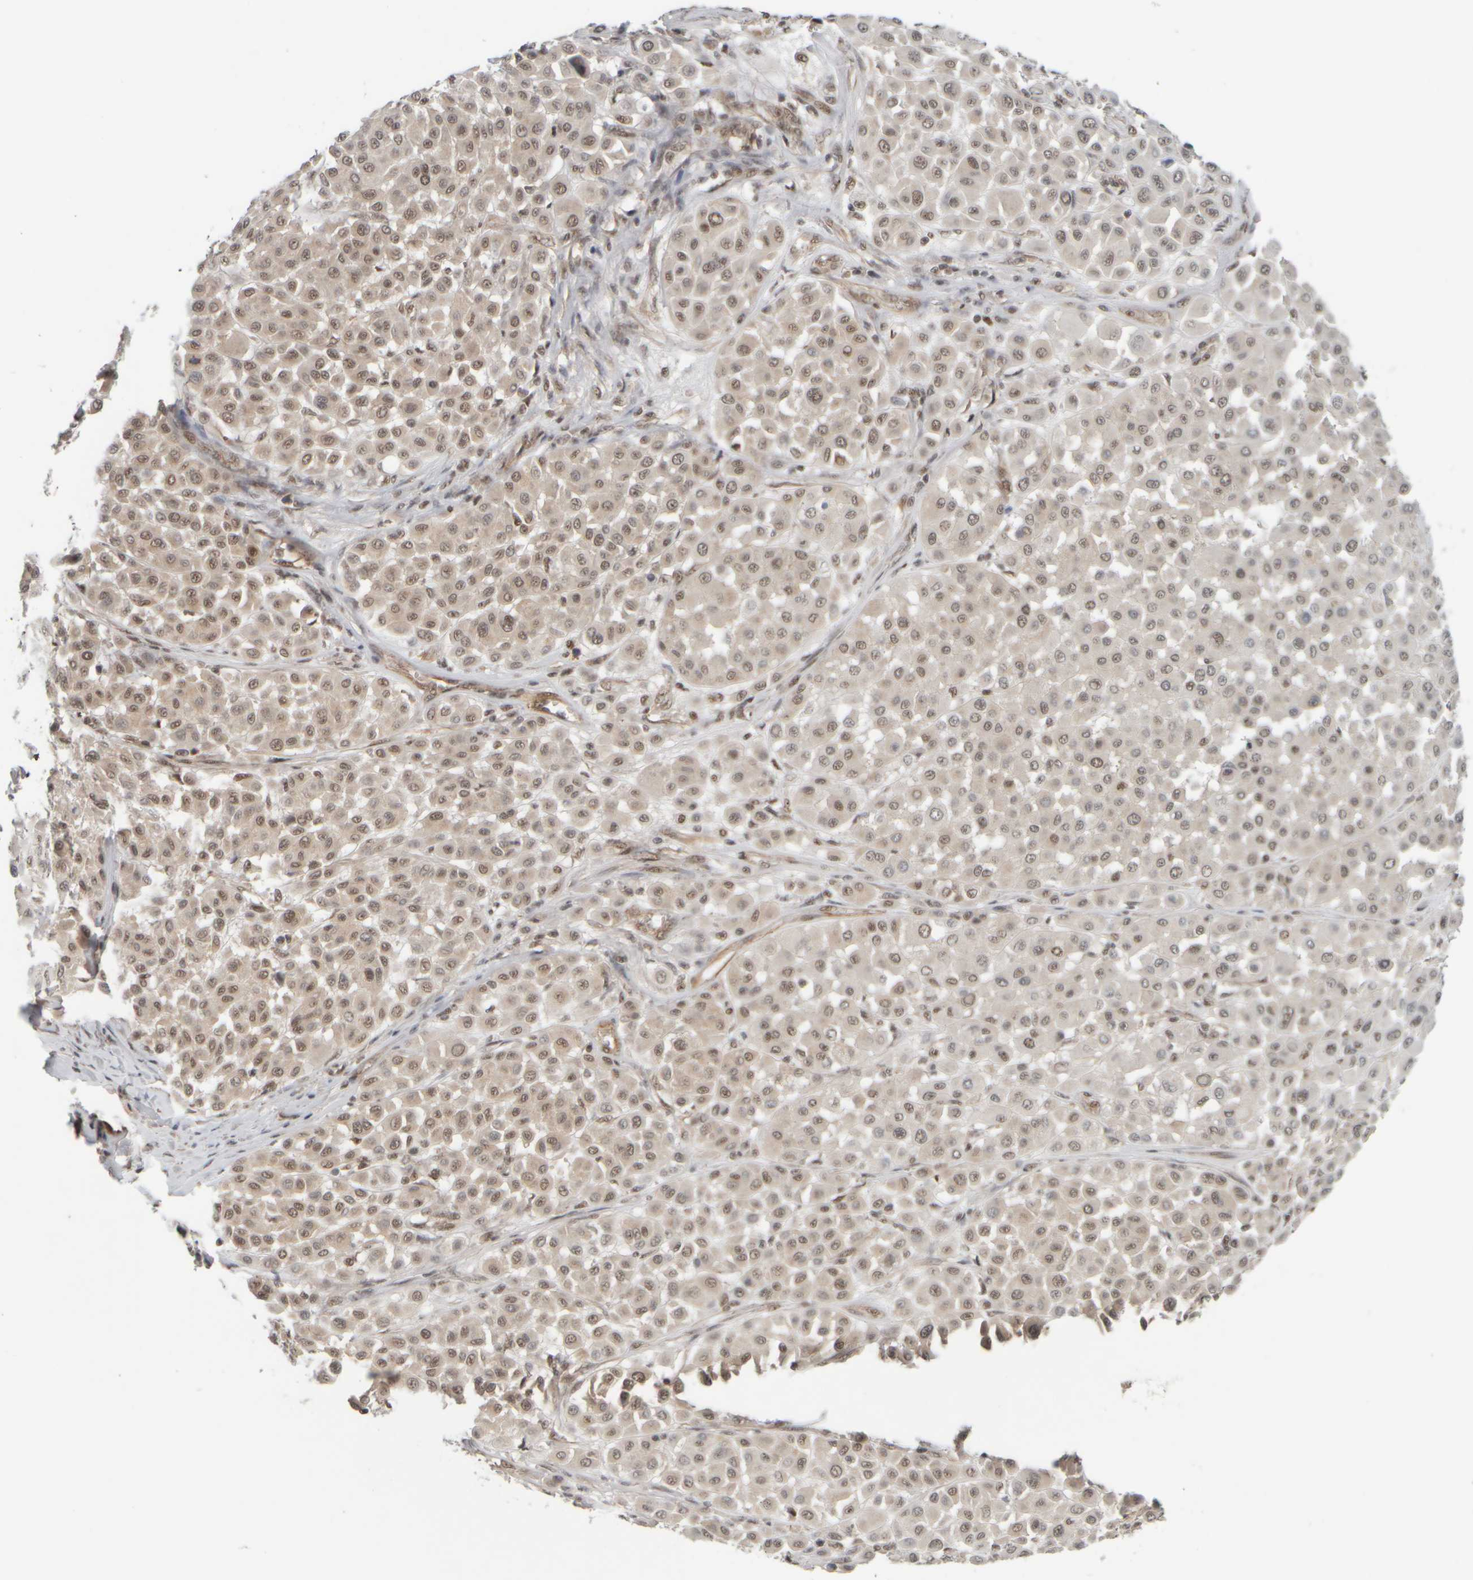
{"staining": {"intensity": "weak", "quantity": "25%-75%", "location": "nuclear"}, "tissue": "melanoma", "cell_type": "Tumor cells", "image_type": "cancer", "snomed": [{"axis": "morphology", "description": "Malignant melanoma, Metastatic site"}, {"axis": "topography", "description": "Soft tissue"}], "caption": "Weak nuclear protein positivity is seen in about 25%-75% of tumor cells in malignant melanoma (metastatic site).", "gene": "SYNRG", "patient": {"sex": "male", "age": 41}}